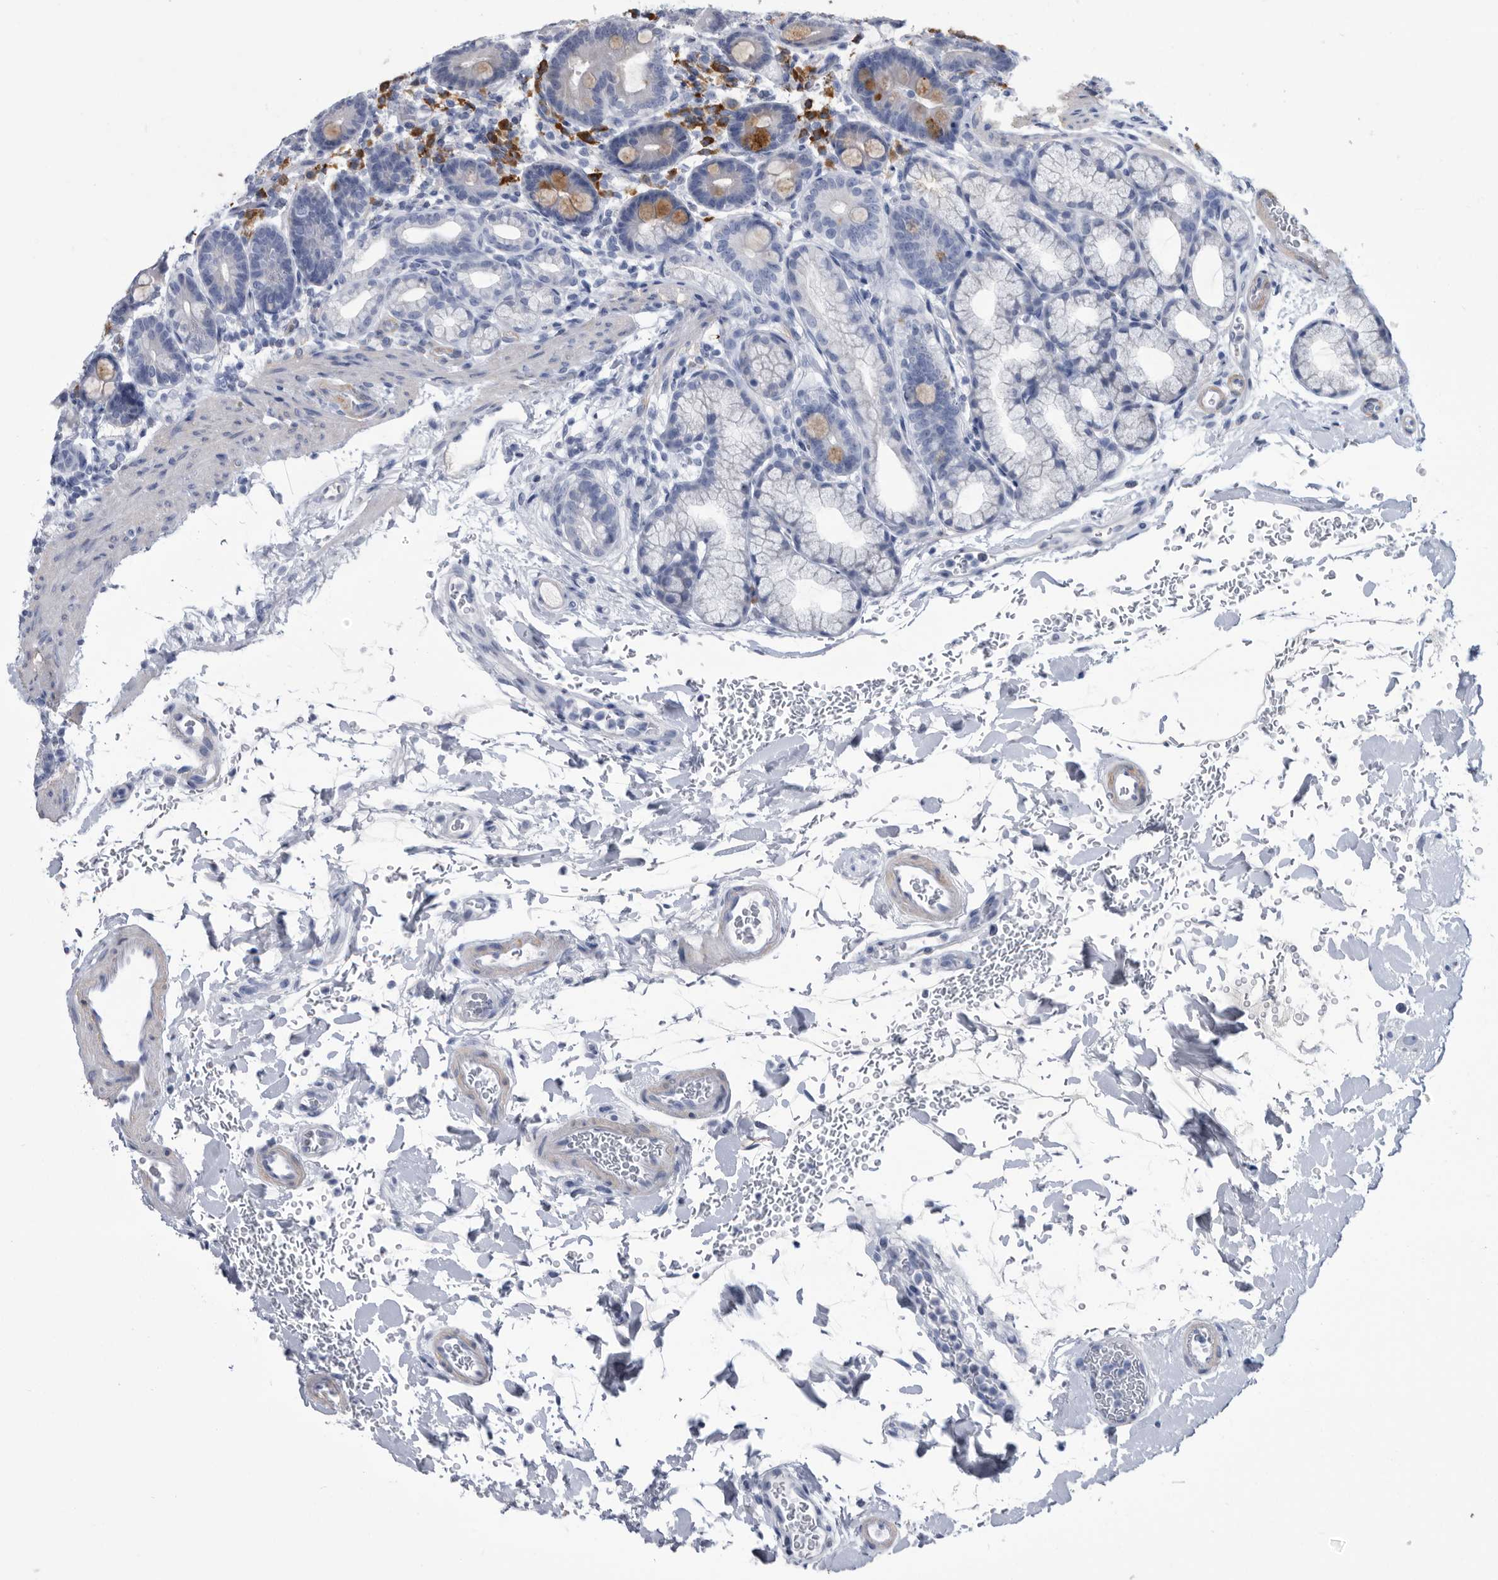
{"staining": {"intensity": "moderate", "quantity": "<25%", "location": "cytoplasmic/membranous"}, "tissue": "duodenum", "cell_type": "Glandular cells", "image_type": "normal", "snomed": [{"axis": "morphology", "description": "Normal tissue, NOS"}, {"axis": "topography", "description": "Duodenum"}], "caption": "IHC staining of unremarkable duodenum, which reveals low levels of moderate cytoplasmic/membranous staining in approximately <25% of glandular cells indicating moderate cytoplasmic/membranous protein positivity. The staining was performed using DAB (3,3'-diaminobenzidine) (brown) for protein detection and nuclei were counterstained in hematoxylin (blue).", "gene": "BTBD6", "patient": {"sex": "male", "age": 54}}